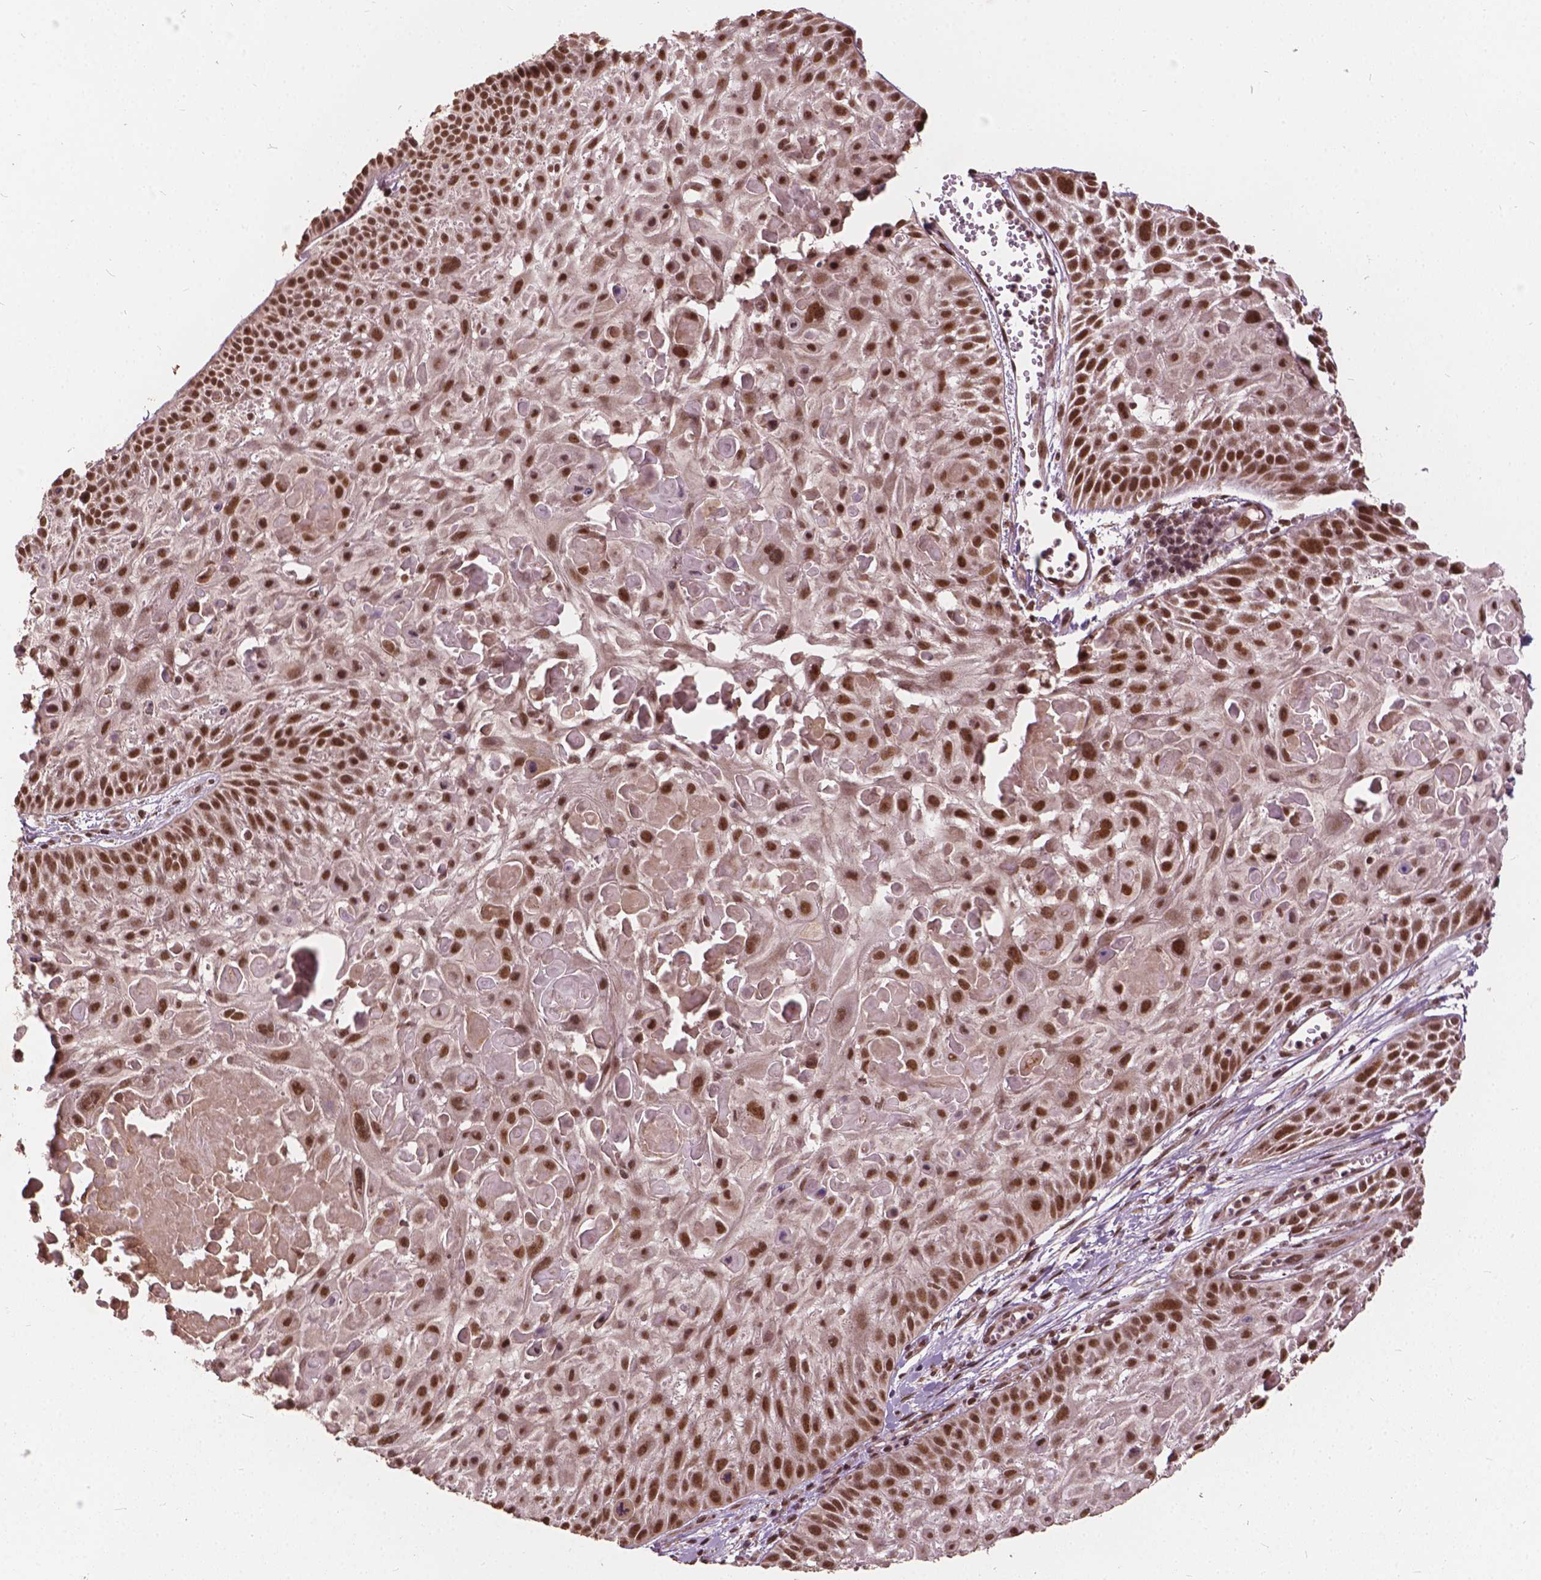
{"staining": {"intensity": "moderate", "quantity": ">75%", "location": "nuclear"}, "tissue": "skin cancer", "cell_type": "Tumor cells", "image_type": "cancer", "snomed": [{"axis": "morphology", "description": "Squamous cell carcinoma, NOS"}, {"axis": "topography", "description": "Skin"}, {"axis": "topography", "description": "Anal"}], "caption": "Immunohistochemical staining of skin cancer shows moderate nuclear protein expression in approximately >75% of tumor cells. The protein of interest is stained brown, and the nuclei are stained in blue (DAB (3,3'-diaminobenzidine) IHC with brightfield microscopy, high magnification).", "gene": "GPS2", "patient": {"sex": "female", "age": 75}}